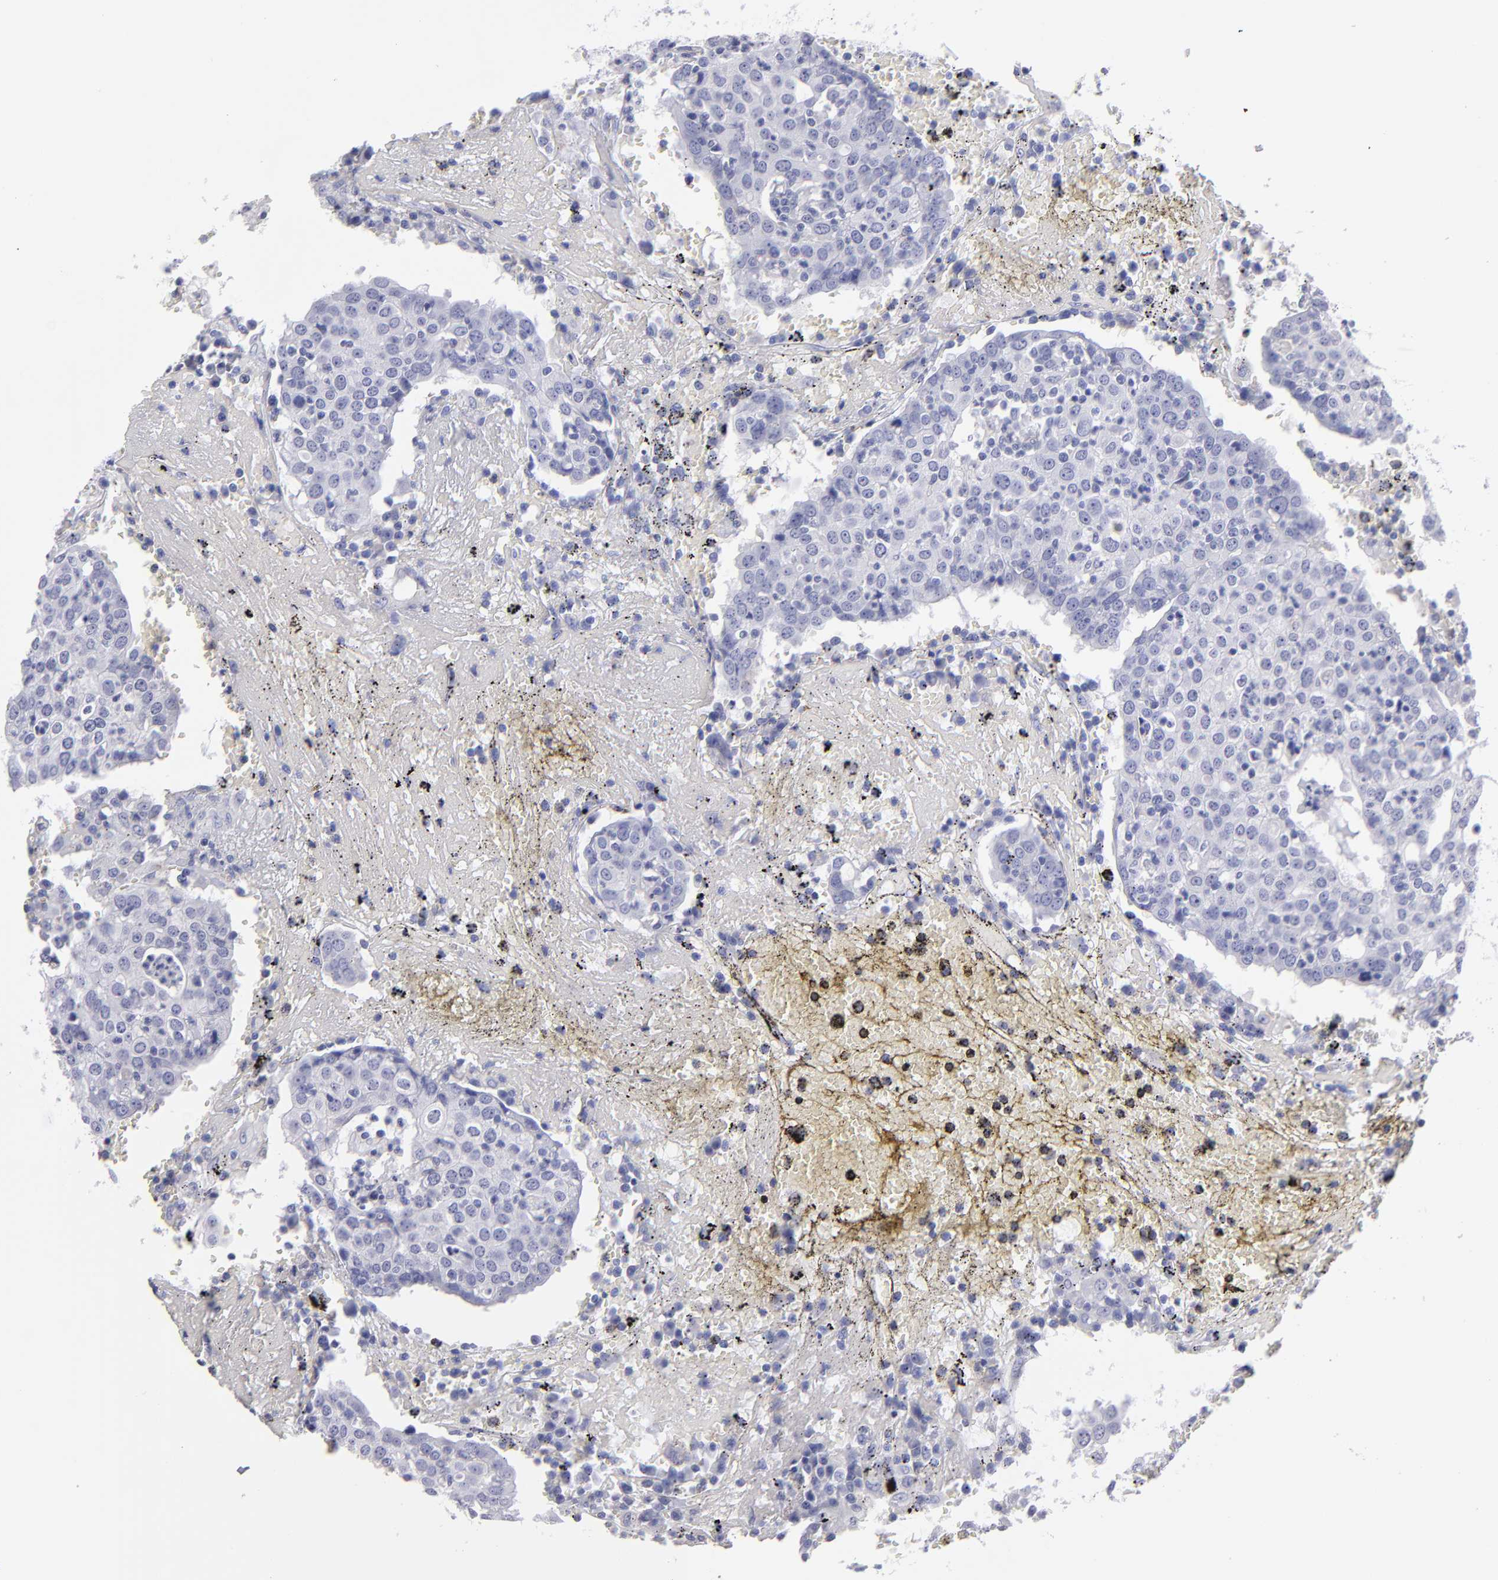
{"staining": {"intensity": "negative", "quantity": "none", "location": "none"}, "tissue": "head and neck cancer", "cell_type": "Tumor cells", "image_type": "cancer", "snomed": [{"axis": "morphology", "description": "Adenocarcinoma, NOS"}, {"axis": "topography", "description": "Salivary gland"}, {"axis": "topography", "description": "Head-Neck"}], "caption": "Histopathology image shows no significant protein positivity in tumor cells of head and neck cancer (adenocarcinoma). The staining is performed using DAB brown chromogen with nuclei counter-stained in using hematoxylin.", "gene": "MB", "patient": {"sex": "female", "age": 65}}